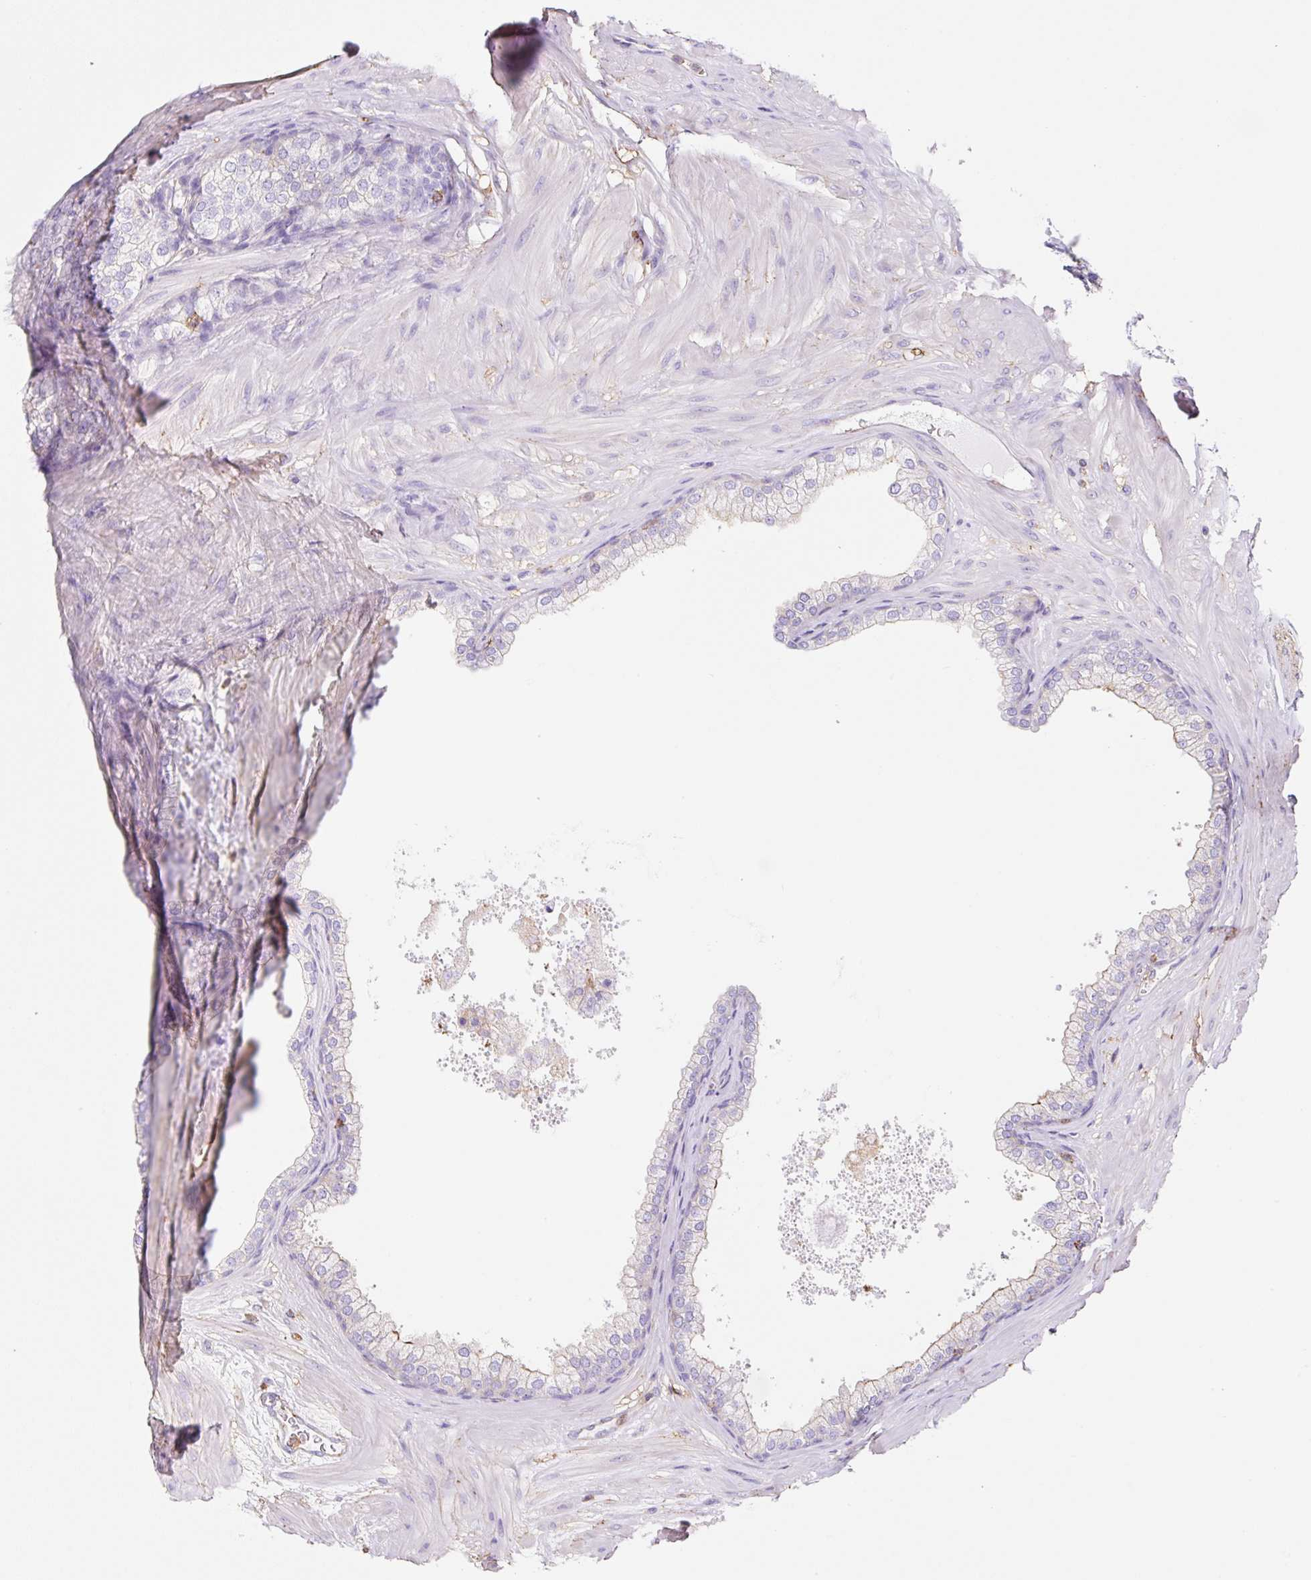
{"staining": {"intensity": "weak", "quantity": "<25%", "location": "cytoplasmic/membranous"}, "tissue": "prostate", "cell_type": "Glandular cells", "image_type": "normal", "snomed": [{"axis": "morphology", "description": "Normal tissue, NOS"}, {"axis": "topography", "description": "Prostate"}], "caption": "This photomicrograph is of normal prostate stained with immunohistochemistry (IHC) to label a protein in brown with the nuclei are counter-stained blue. There is no expression in glandular cells.", "gene": "MTTP", "patient": {"sex": "male", "age": 37}}